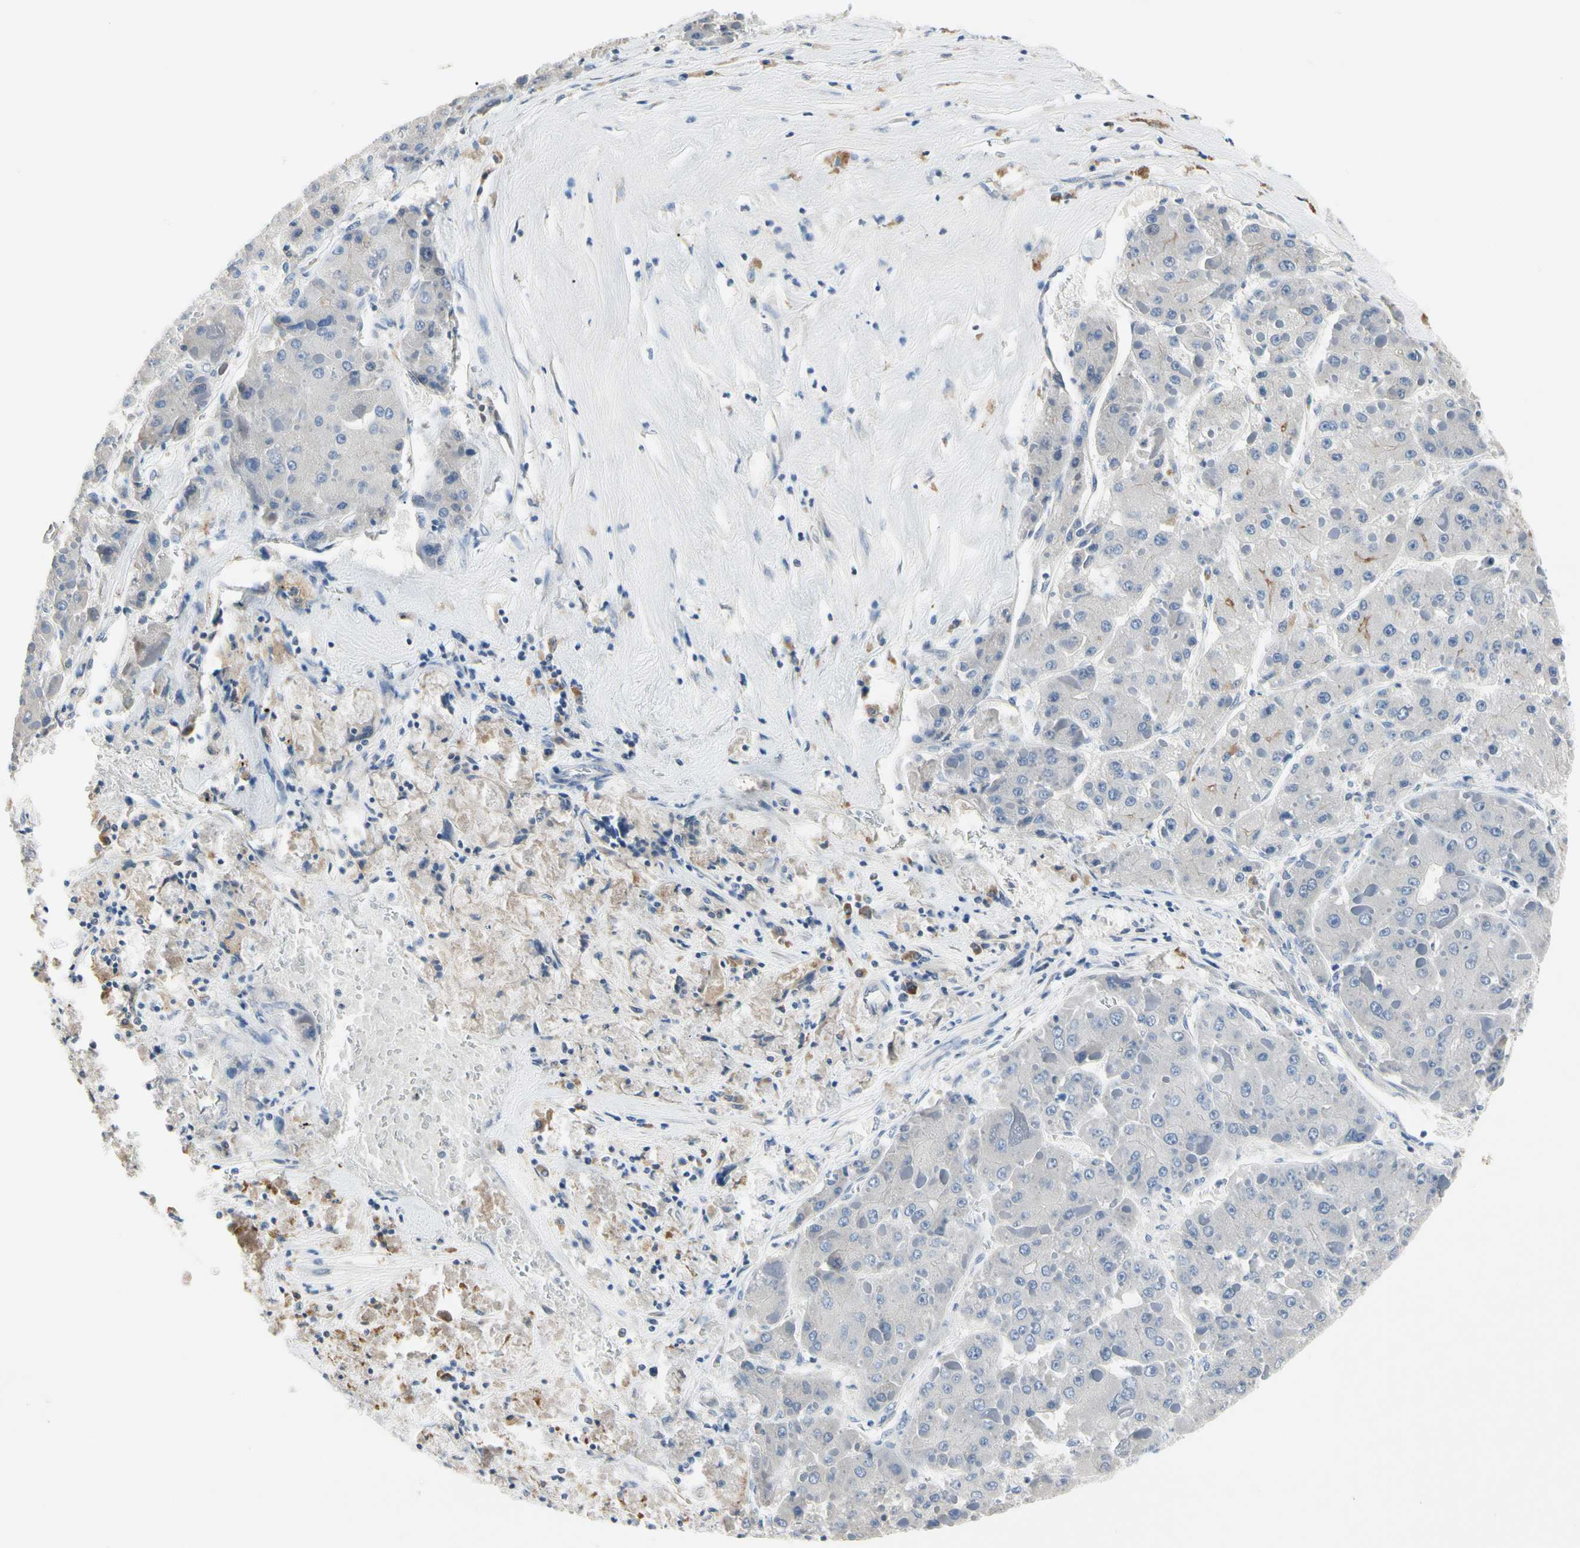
{"staining": {"intensity": "negative", "quantity": "none", "location": "none"}, "tissue": "liver cancer", "cell_type": "Tumor cells", "image_type": "cancer", "snomed": [{"axis": "morphology", "description": "Carcinoma, Hepatocellular, NOS"}, {"axis": "topography", "description": "Liver"}], "caption": "IHC image of human liver hepatocellular carcinoma stained for a protein (brown), which displays no expression in tumor cells.", "gene": "ECRG4", "patient": {"sex": "female", "age": 73}}